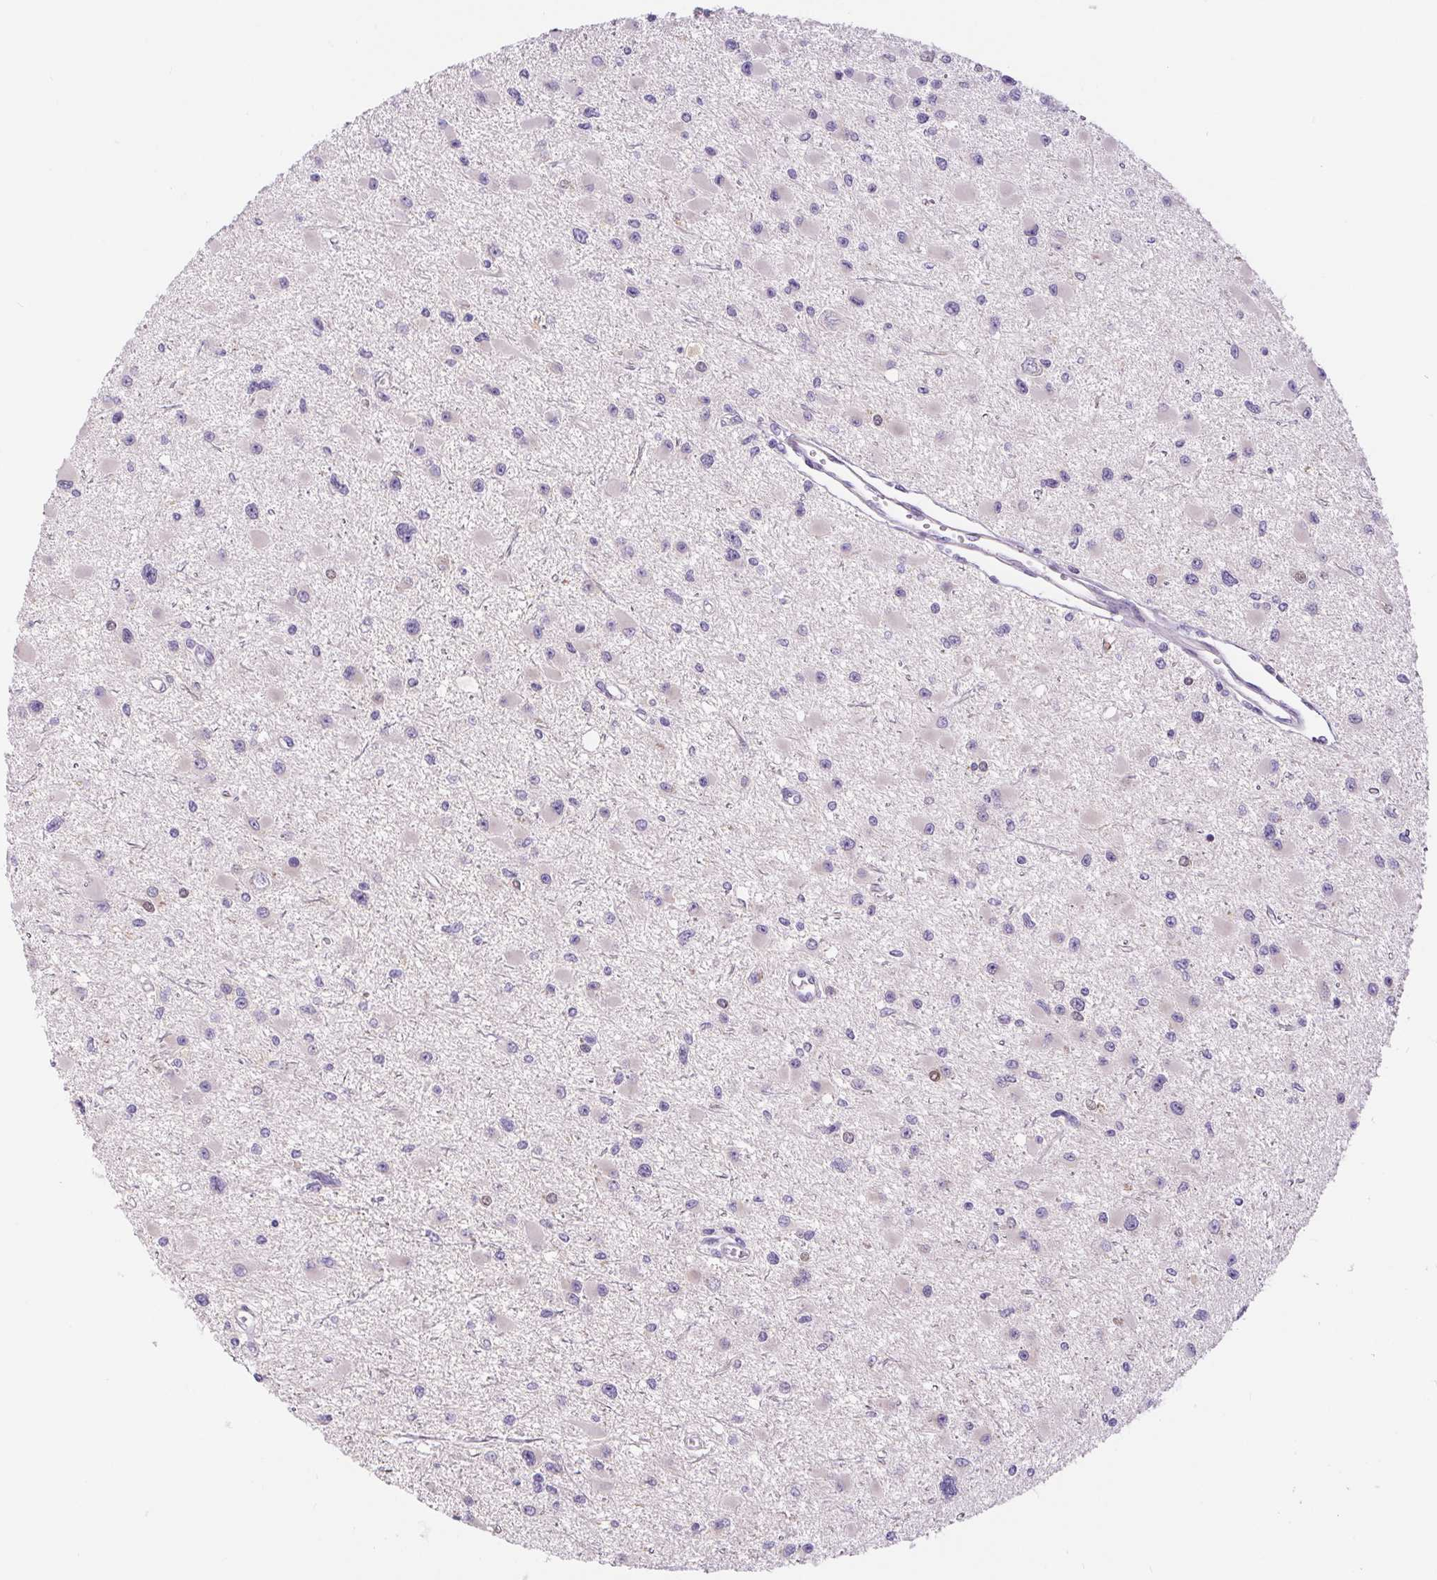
{"staining": {"intensity": "weak", "quantity": "25%-75%", "location": "cytoplasmic/membranous"}, "tissue": "glioma", "cell_type": "Tumor cells", "image_type": "cancer", "snomed": [{"axis": "morphology", "description": "Glioma, malignant, High grade"}, {"axis": "topography", "description": "Brain"}], "caption": "An image of malignant glioma (high-grade) stained for a protein shows weak cytoplasmic/membranous brown staining in tumor cells.", "gene": "DYNC2LI1", "patient": {"sex": "male", "age": 54}}